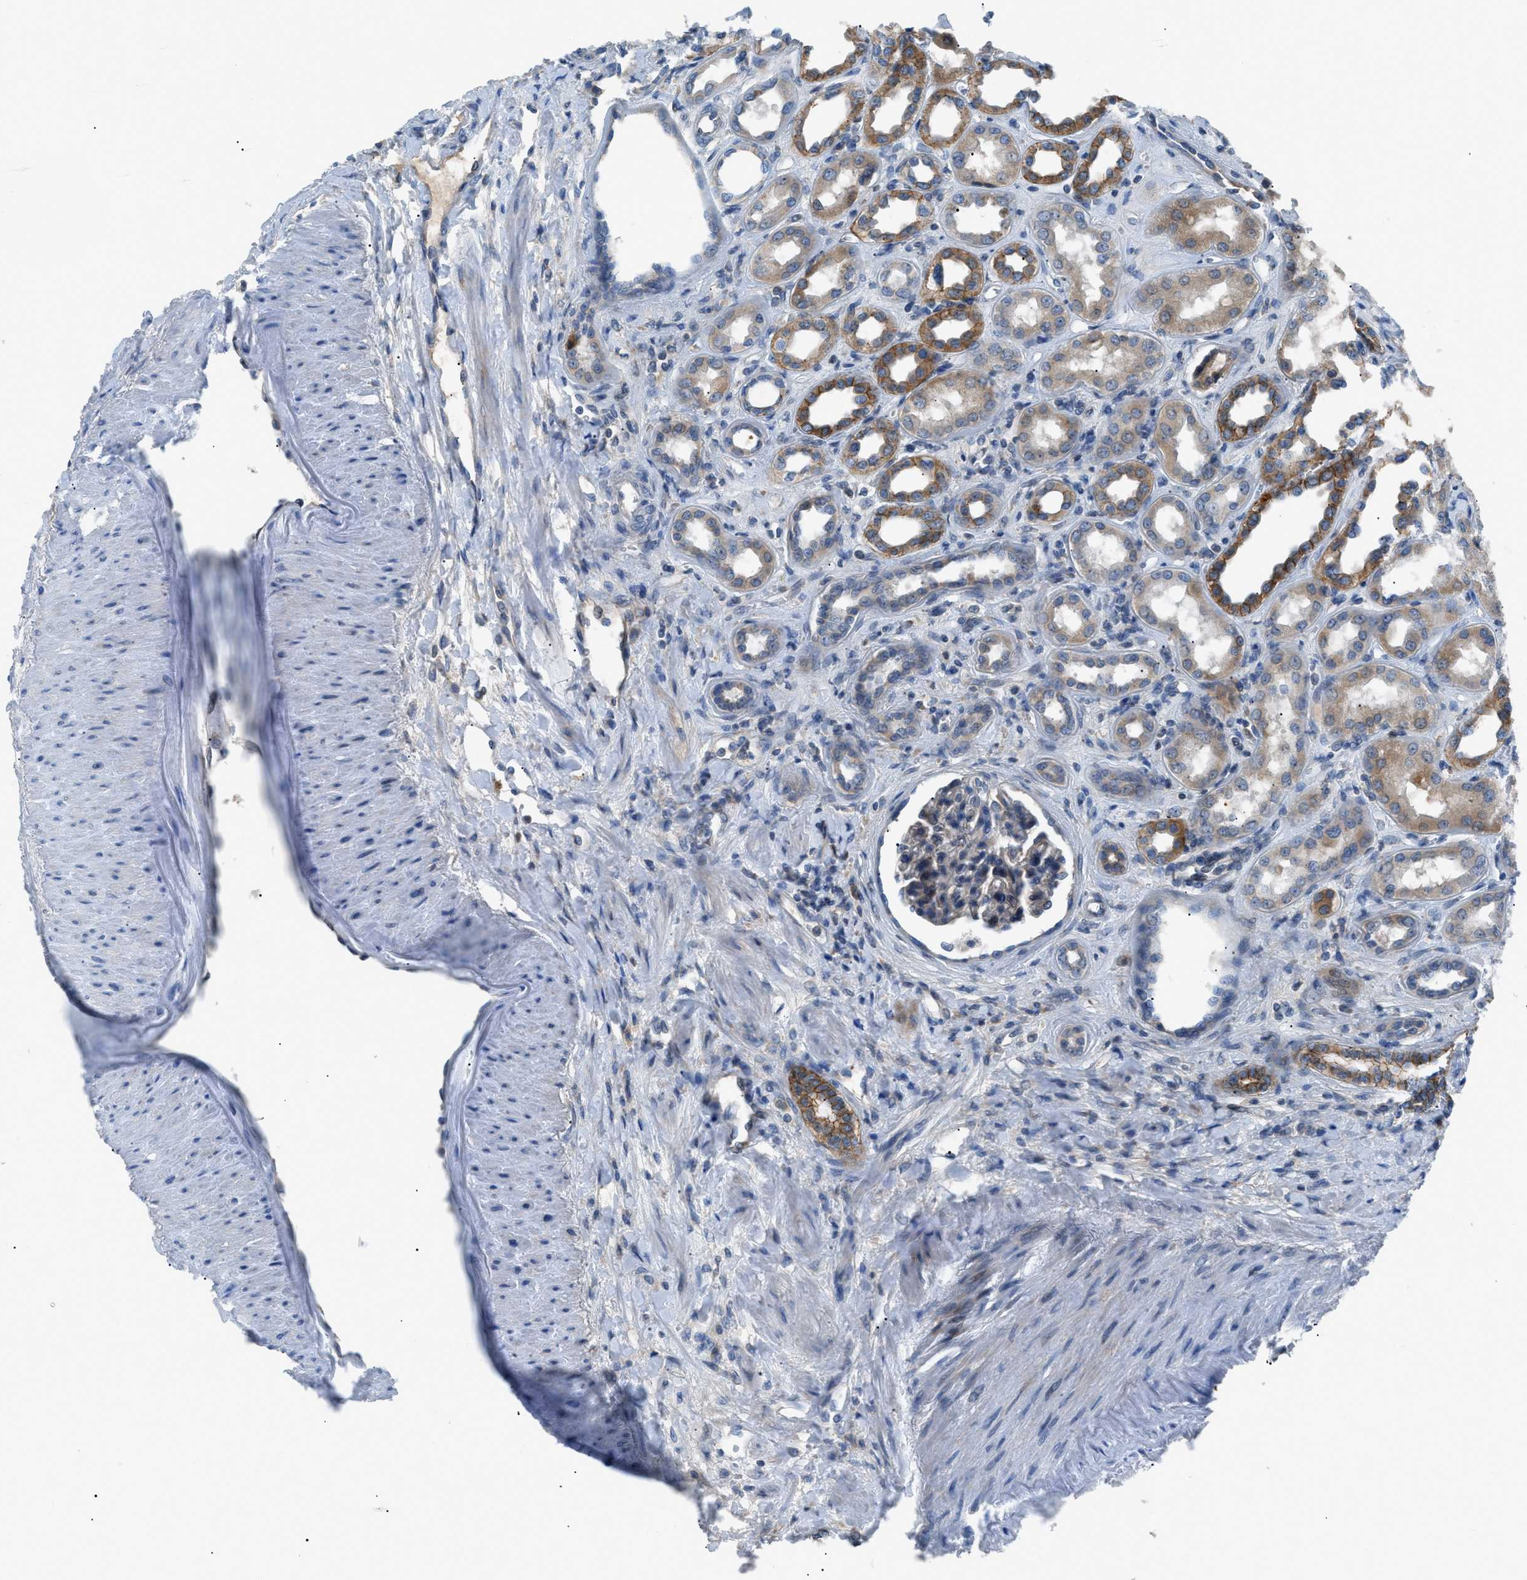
{"staining": {"intensity": "negative", "quantity": "none", "location": "none"}, "tissue": "kidney", "cell_type": "Cells in glomeruli", "image_type": "normal", "snomed": [{"axis": "morphology", "description": "Normal tissue, NOS"}, {"axis": "topography", "description": "Kidney"}], "caption": "An image of human kidney is negative for staining in cells in glomeruli. The staining was performed using DAB to visualize the protein expression in brown, while the nuclei were stained in blue with hematoxylin (Magnification: 20x).", "gene": "ZDHHC24", "patient": {"sex": "male", "age": 59}}